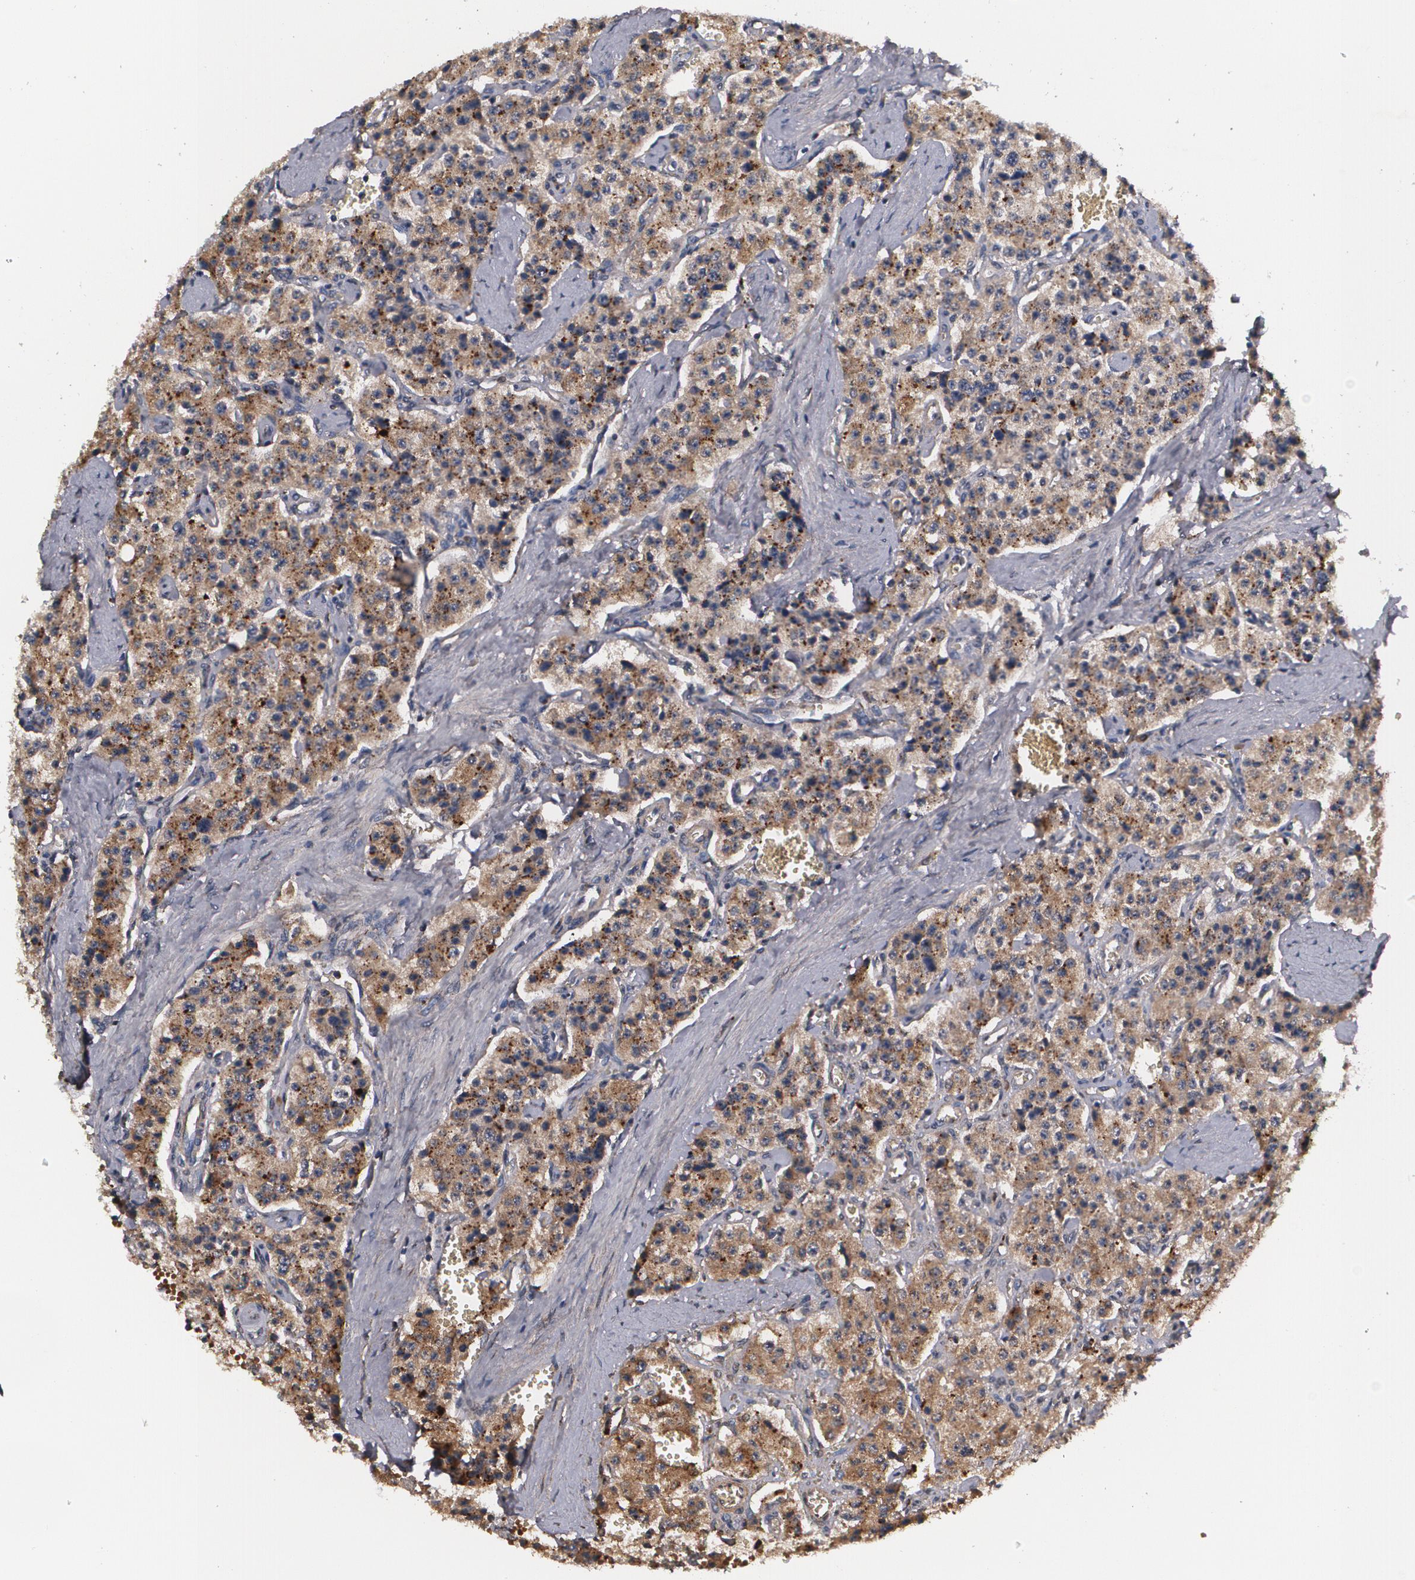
{"staining": {"intensity": "moderate", "quantity": ">75%", "location": "cytoplasmic/membranous"}, "tissue": "carcinoid", "cell_type": "Tumor cells", "image_type": "cancer", "snomed": [{"axis": "morphology", "description": "Carcinoid, malignant, NOS"}, {"axis": "topography", "description": "Small intestine"}], "caption": "Immunohistochemical staining of human carcinoid (malignant) exhibits medium levels of moderate cytoplasmic/membranous expression in about >75% of tumor cells. (IHC, brightfield microscopy, high magnification).", "gene": "MVP", "patient": {"sex": "male", "age": 52}}